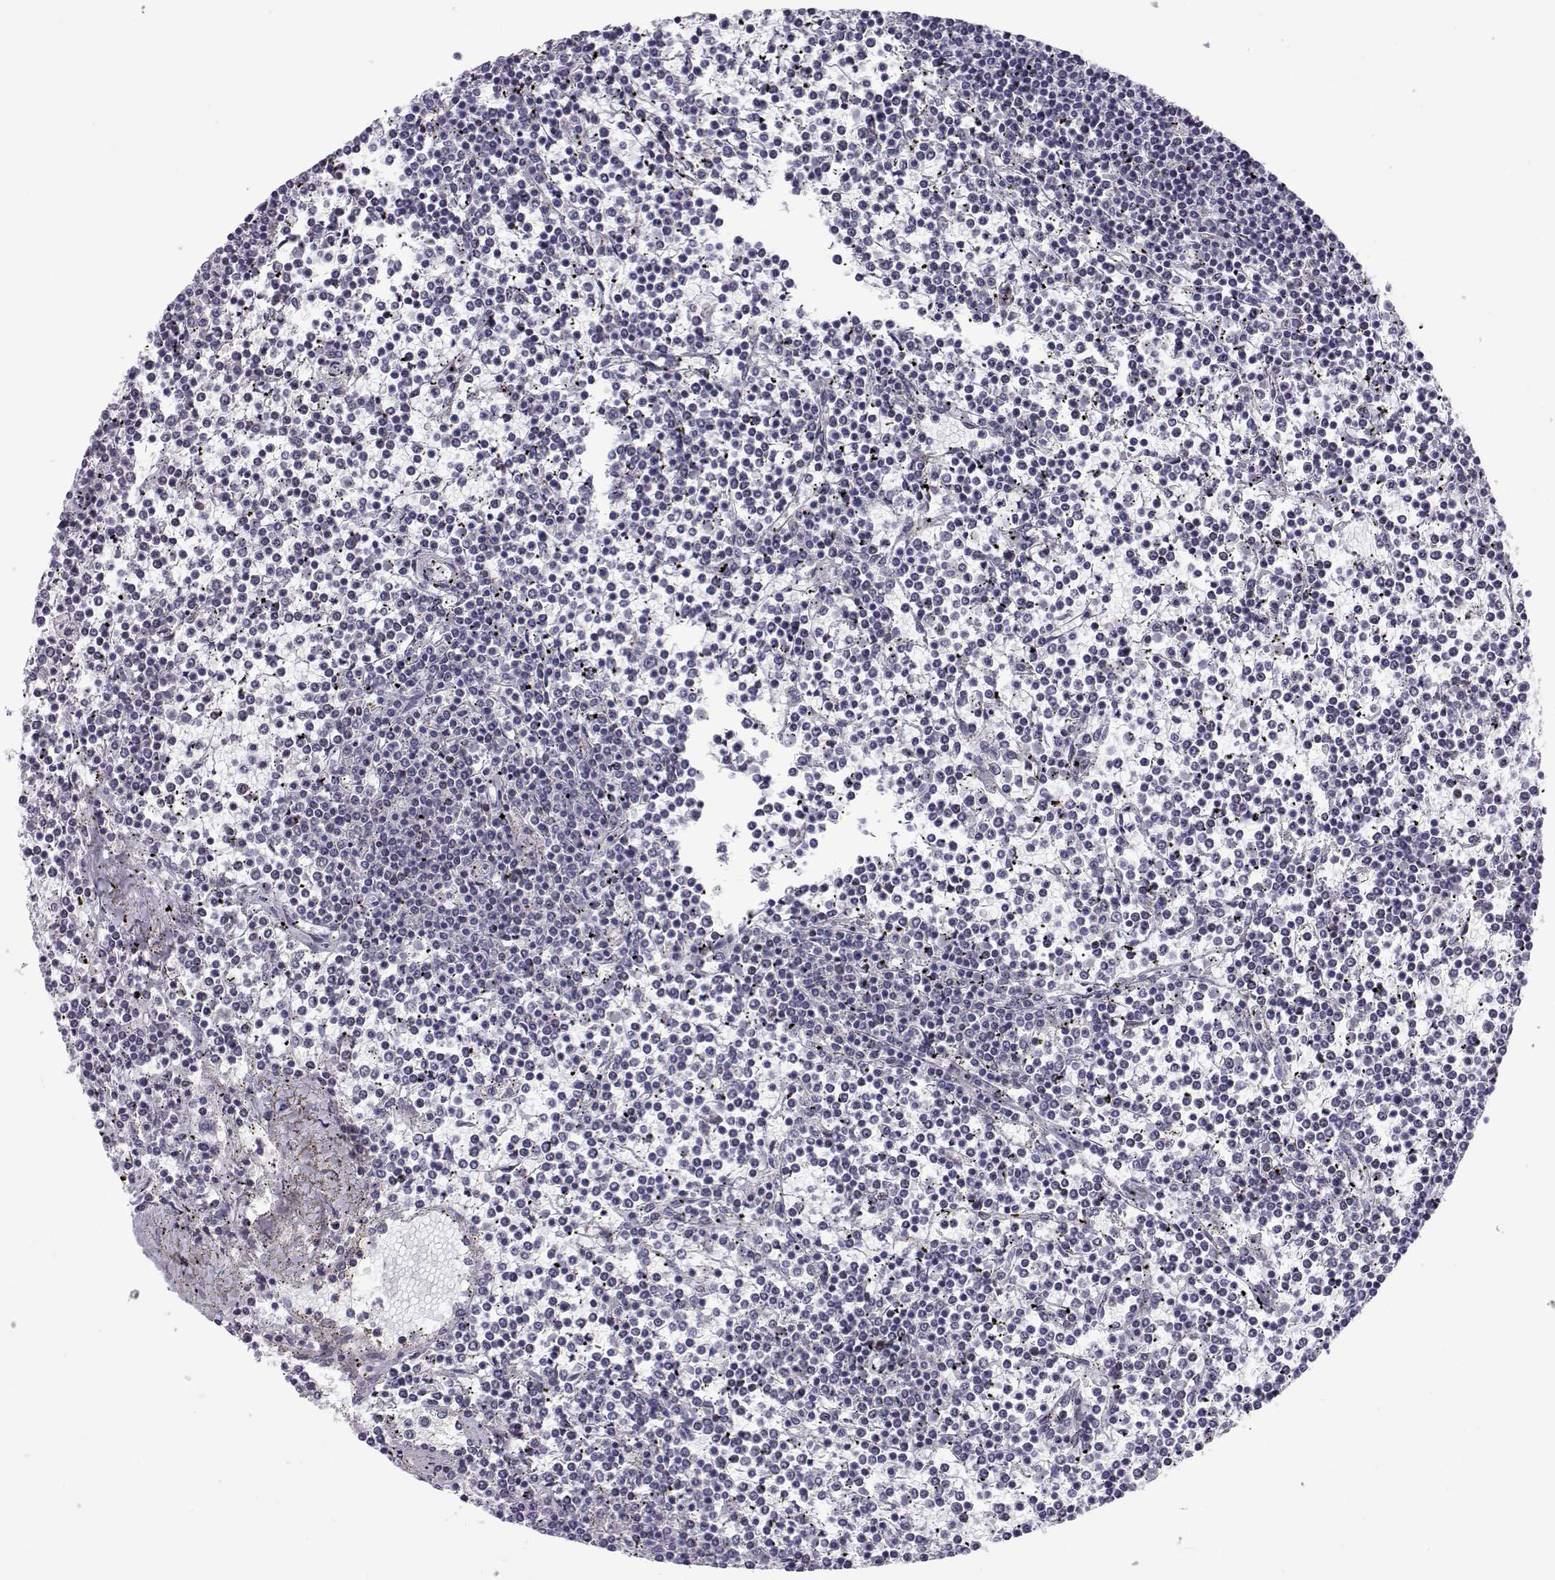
{"staining": {"intensity": "negative", "quantity": "none", "location": "none"}, "tissue": "lymphoma", "cell_type": "Tumor cells", "image_type": "cancer", "snomed": [{"axis": "morphology", "description": "Malignant lymphoma, non-Hodgkin's type, Low grade"}, {"axis": "topography", "description": "Spleen"}], "caption": "High magnification brightfield microscopy of low-grade malignant lymphoma, non-Hodgkin's type stained with DAB (brown) and counterstained with hematoxylin (blue): tumor cells show no significant positivity.", "gene": "SIX6", "patient": {"sex": "female", "age": 19}}